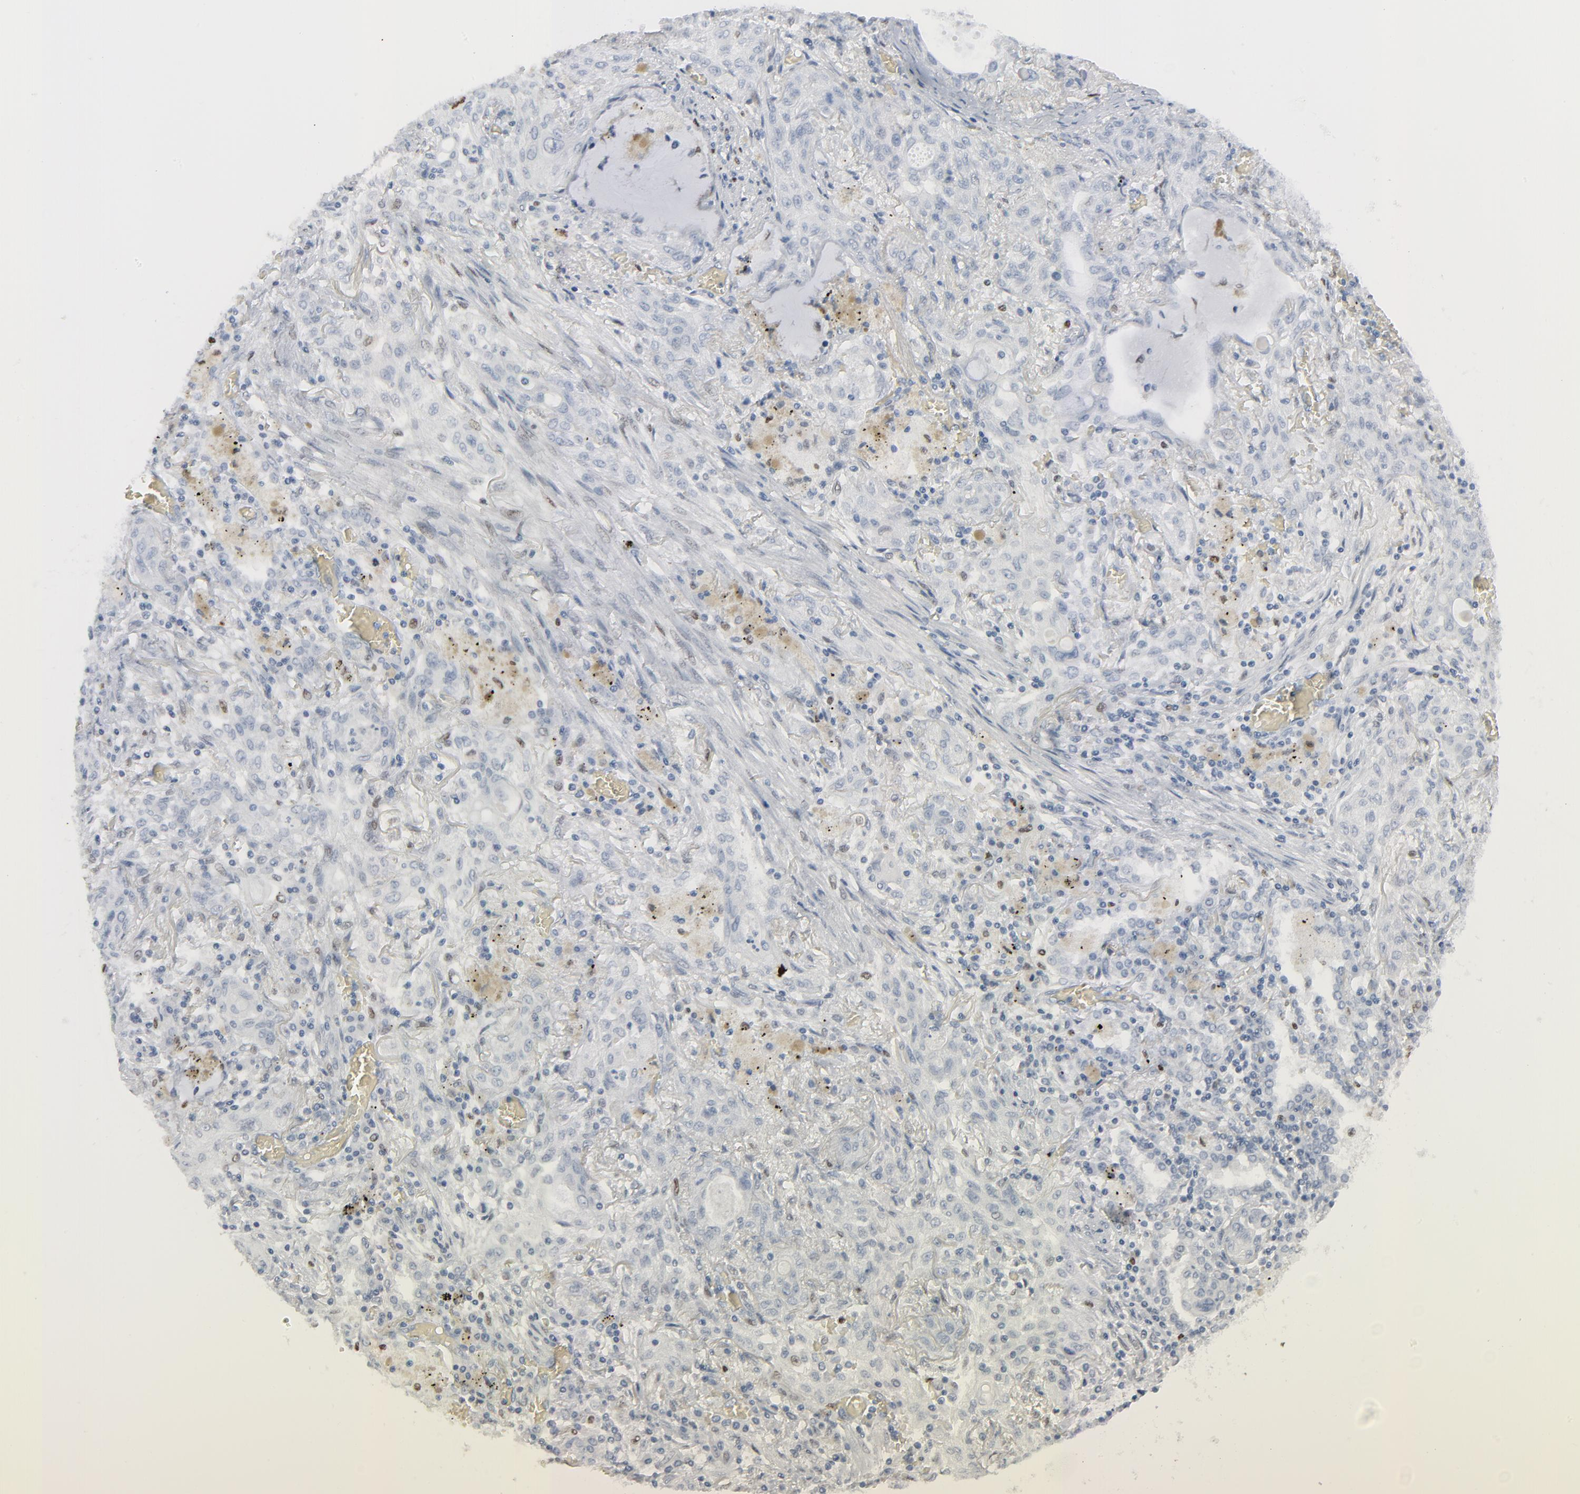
{"staining": {"intensity": "negative", "quantity": "none", "location": "none"}, "tissue": "lung cancer", "cell_type": "Tumor cells", "image_type": "cancer", "snomed": [{"axis": "morphology", "description": "Squamous cell carcinoma, NOS"}, {"axis": "topography", "description": "Lung"}], "caption": "The photomicrograph reveals no staining of tumor cells in lung cancer. (Immunohistochemistry, brightfield microscopy, high magnification).", "gene": "MITF", "patient": {"sex": "female", "age": 47}}